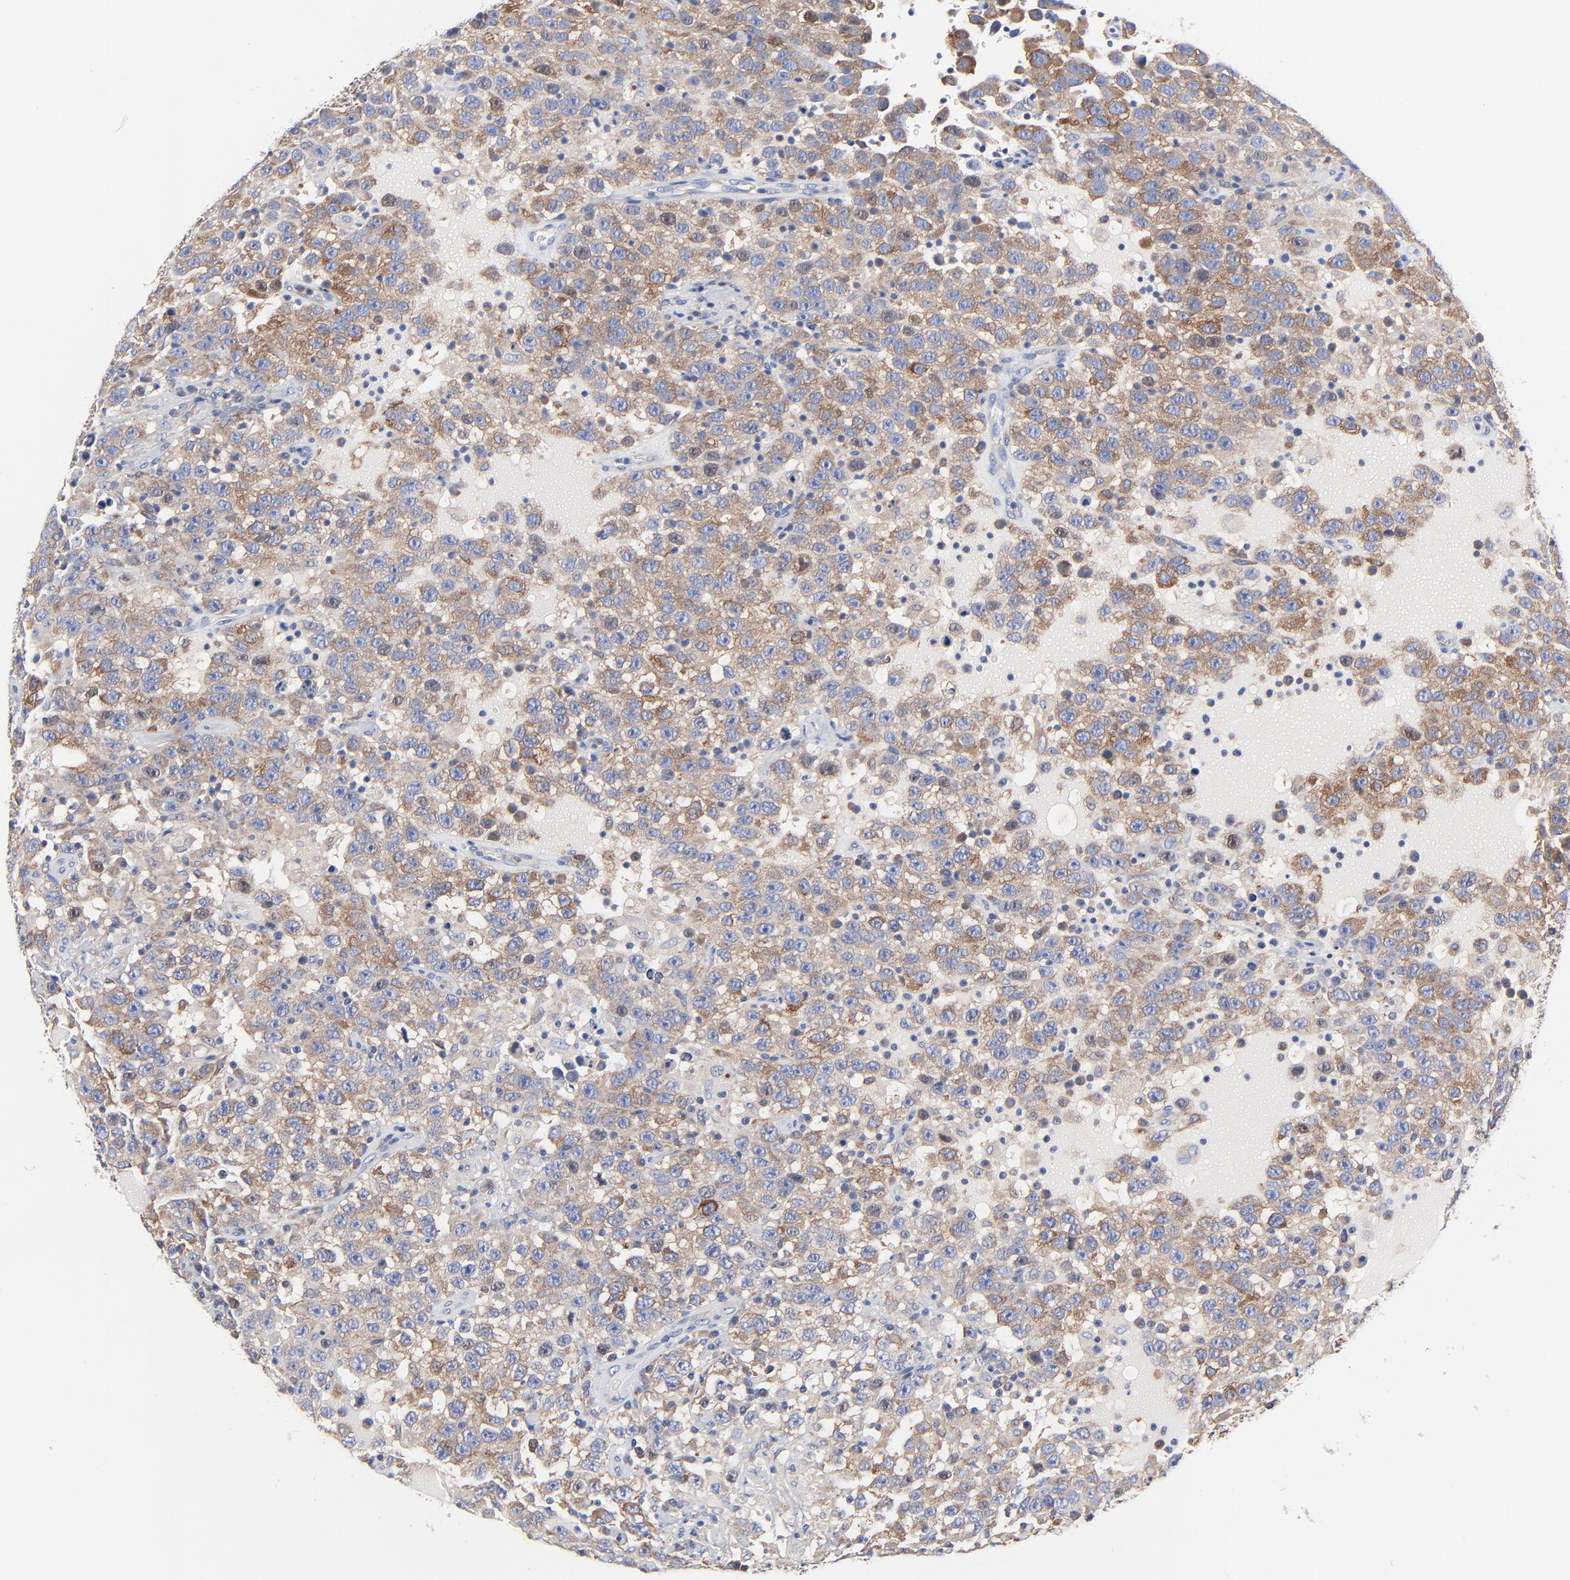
{"staining": {"intensity": "moderate", "quantity": ">75%", "location": "cytoplasmic/membranous"}, "tissue": "testis cancer", "cell_type": "Tumor cells", "image_type": "cancer", "snomed": [{"axis": "morphology", "description": "Seminoma, NOS"}, {"axis": "topography", "description": "Testis"}], "caption": "Moderate cytoplasmic/membranous expression for a protein is present in about >75% of tumor cells of testis seminoma using immunohistochemistry.", "gene": "STAT2", "patient": {"sex": "male", "age": 41}}